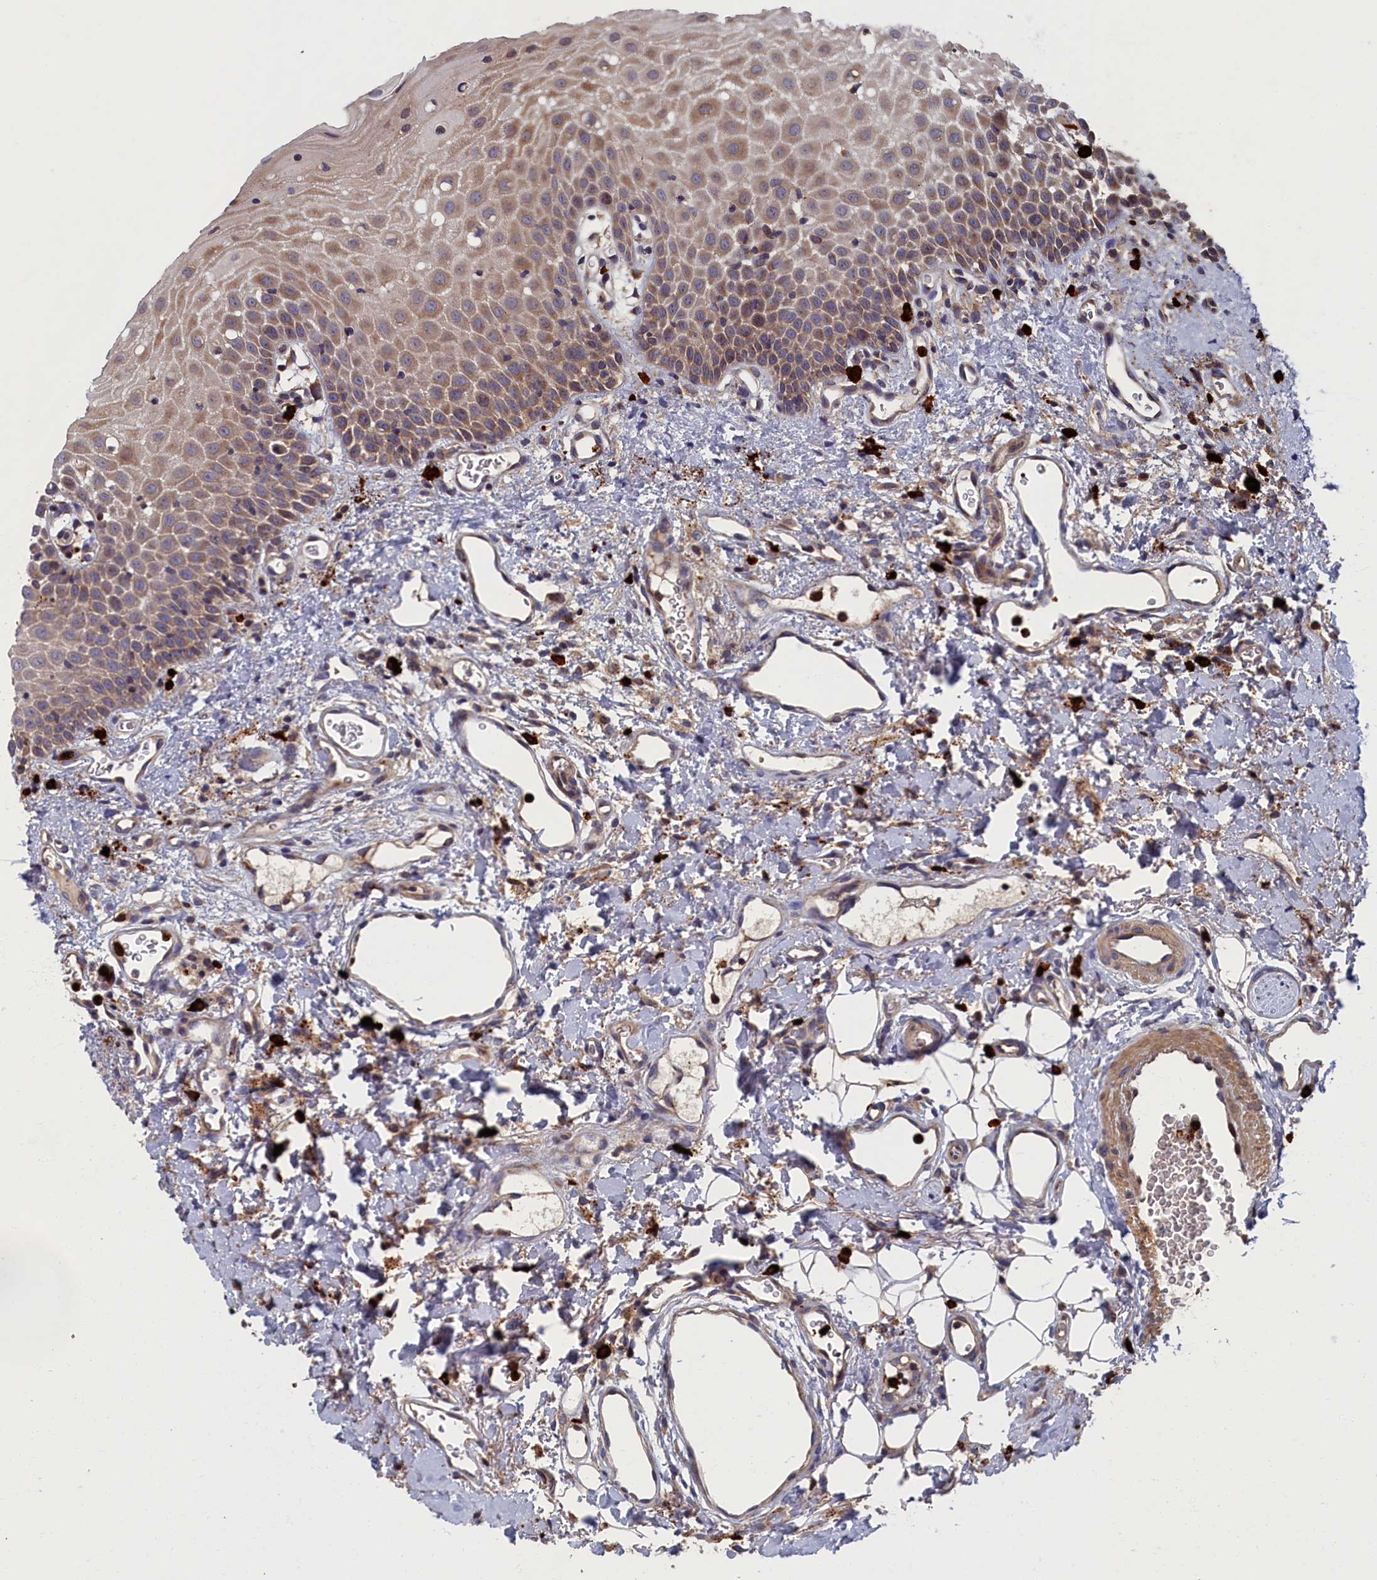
{"staining": {"intensity": "moderate", "quantity": "25%-75%", "location": "cytoplasmic/membranous"}, "tissue": "oral mucosa", "cell_type": "Squamous epithelial cells", "image_type": "normal", "snomed": [{"axis": "morphology", "description": "Normal tissue, NOS"}, {"axis": "topography", "description": "Oral tissue"}], "caption": "This is a micrograph of immunohistochemistry (IHC) staining of normal oral mucosa, which shows moderate expression in the cytoplasmic/membranous of squamous epithelial cells.", "gene": "TNK2", "patient": {"sex": "female", "age": 70}}